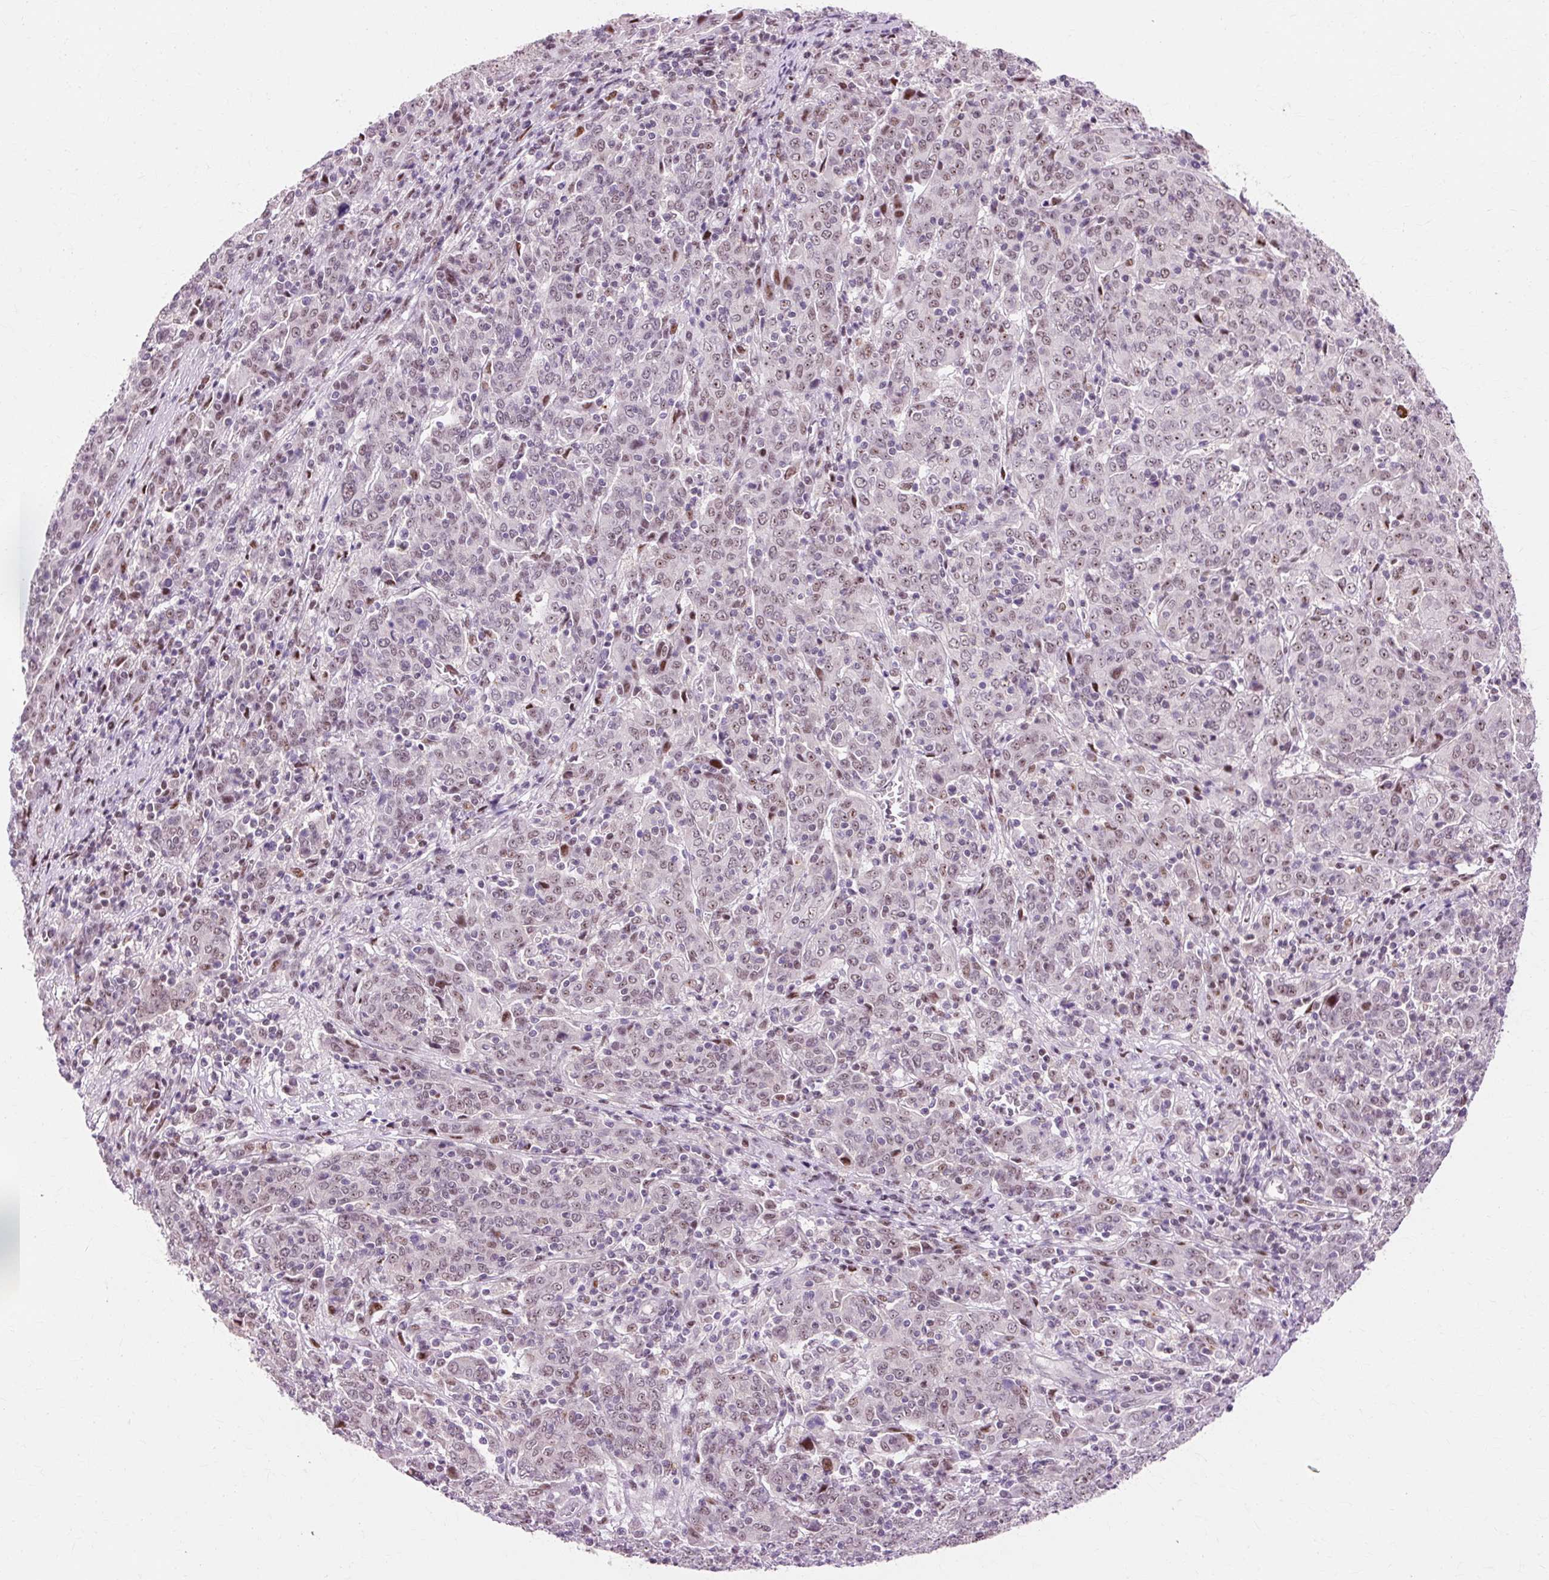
{"staining": {"intensity": "weak", "quantity": "25%-75%", "location": "nuclear"}, "tissue": "cervical cancer", "cell_type": "Tumor cells", "image_type": "cancer", "snomed": [{"axis": "morphology", "description": "Squamous cell carcinoma, NOS"}, {"axis": "topography", "description": "Cervix"}], "caption": "An image of human cervical squamous cell carcinoma stained for a protein exhibits weak nuclear brown staining in tumor cells. (IHC, brightfield microscopy, high magnification).", "gene": "MACROD2", "patient": {"sex": "female", "age": 67}}